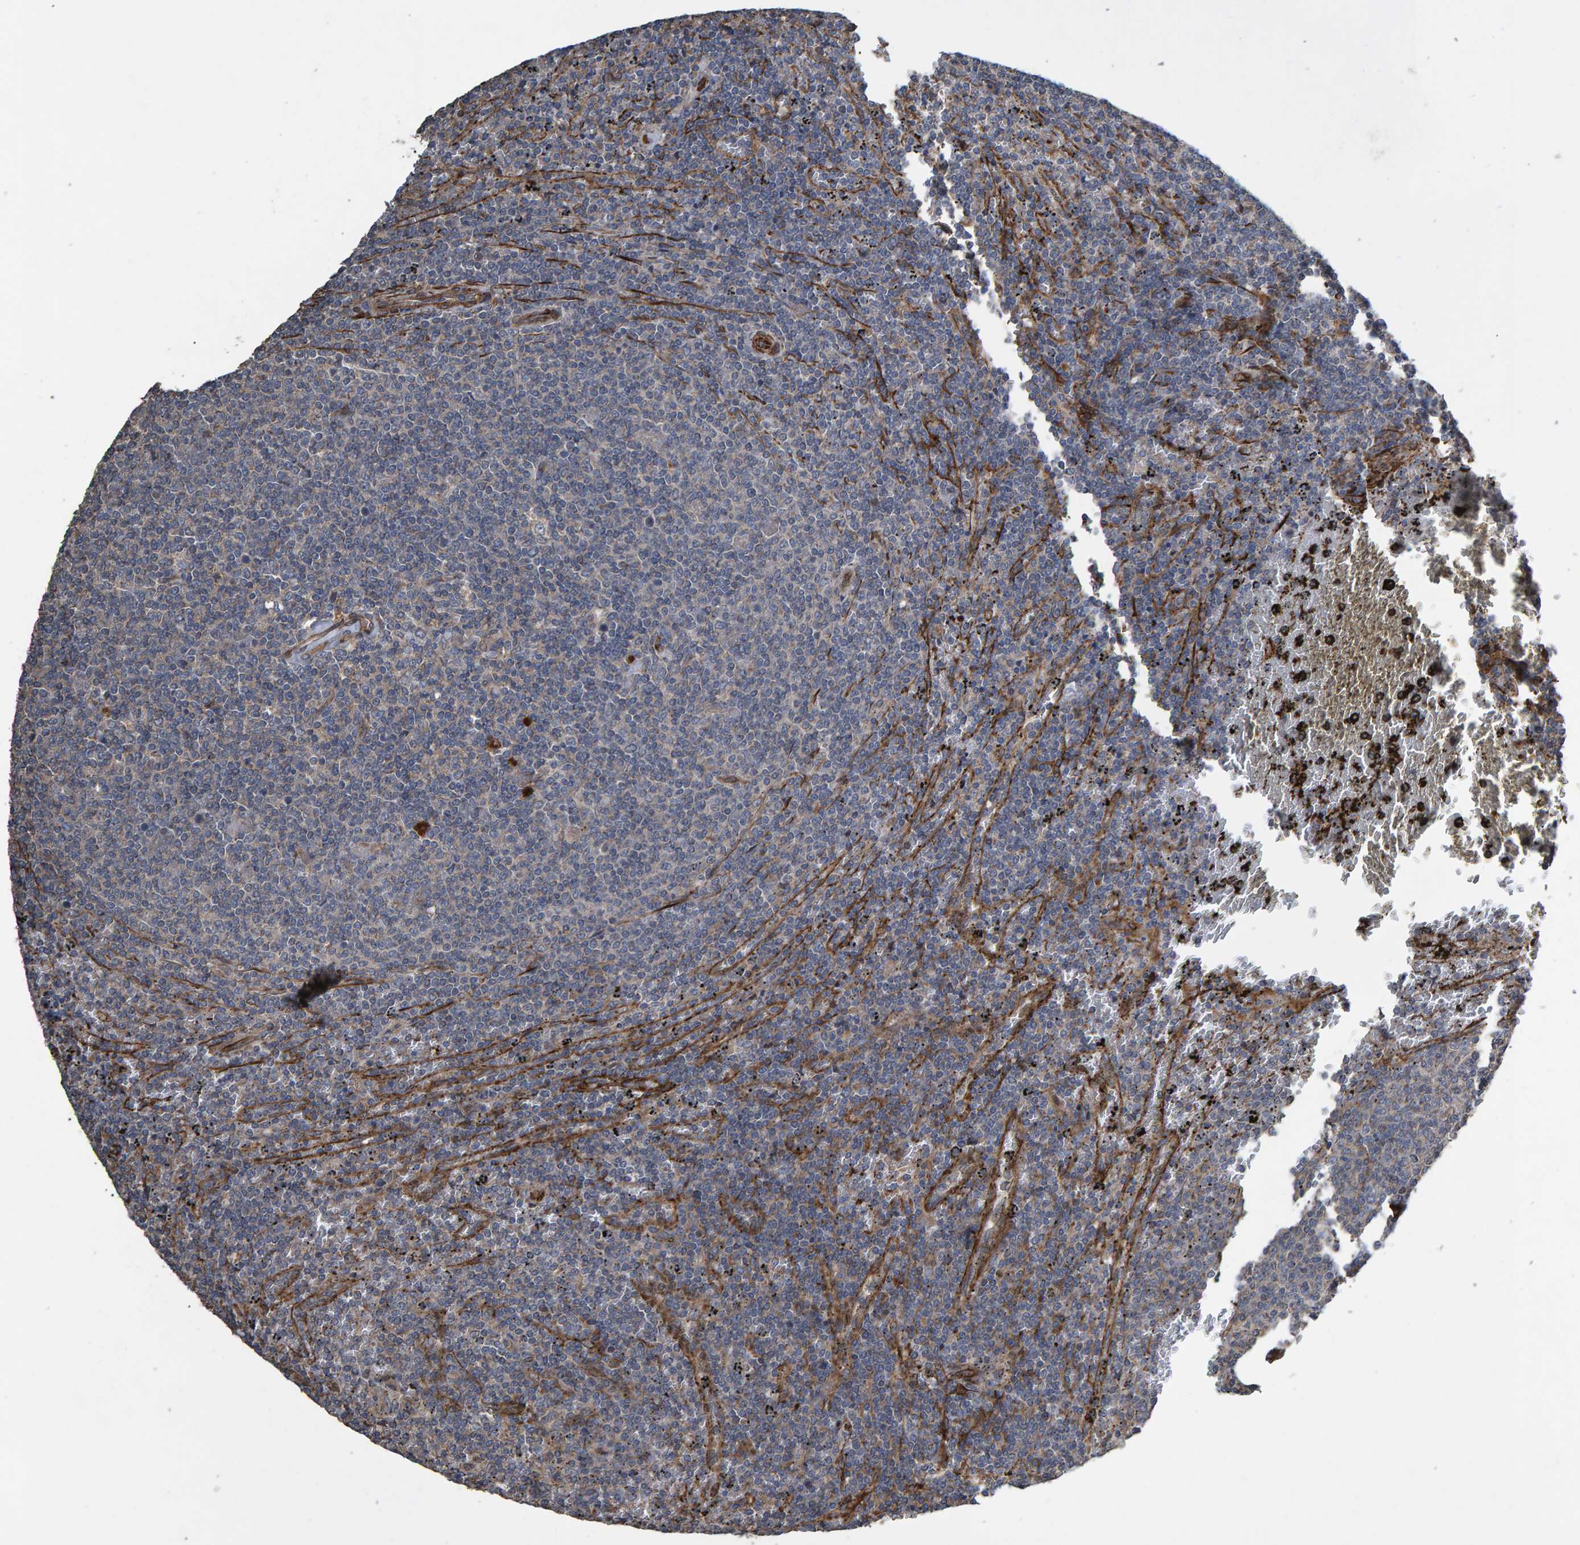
{"staining": {"intensity": "weak", "quantity": "<25%", "location": "cytoplasmic/membranous"}, "tissue": "lymphoma", "cell_type": "Tumor cells", "image_type": "cancer", "snomed": [{"axis": "morphology", "description": "Malignant lymphoma, non-Hodgkin's type, Low grade"}, {"axis": "topography", "description": "Spleen"}], "caption": "This image is of malignant lymphoma, non-Hodgkin's type (low-grade) stained with immunohistochemistry (IHC) to label a protein in brown with the nuclei are counter-stained blue. There is no expression in tumor cells. Nuclei are stained in blue.", "gene": "SLIT2", "patient": {"sex": "female", "age": 50}}